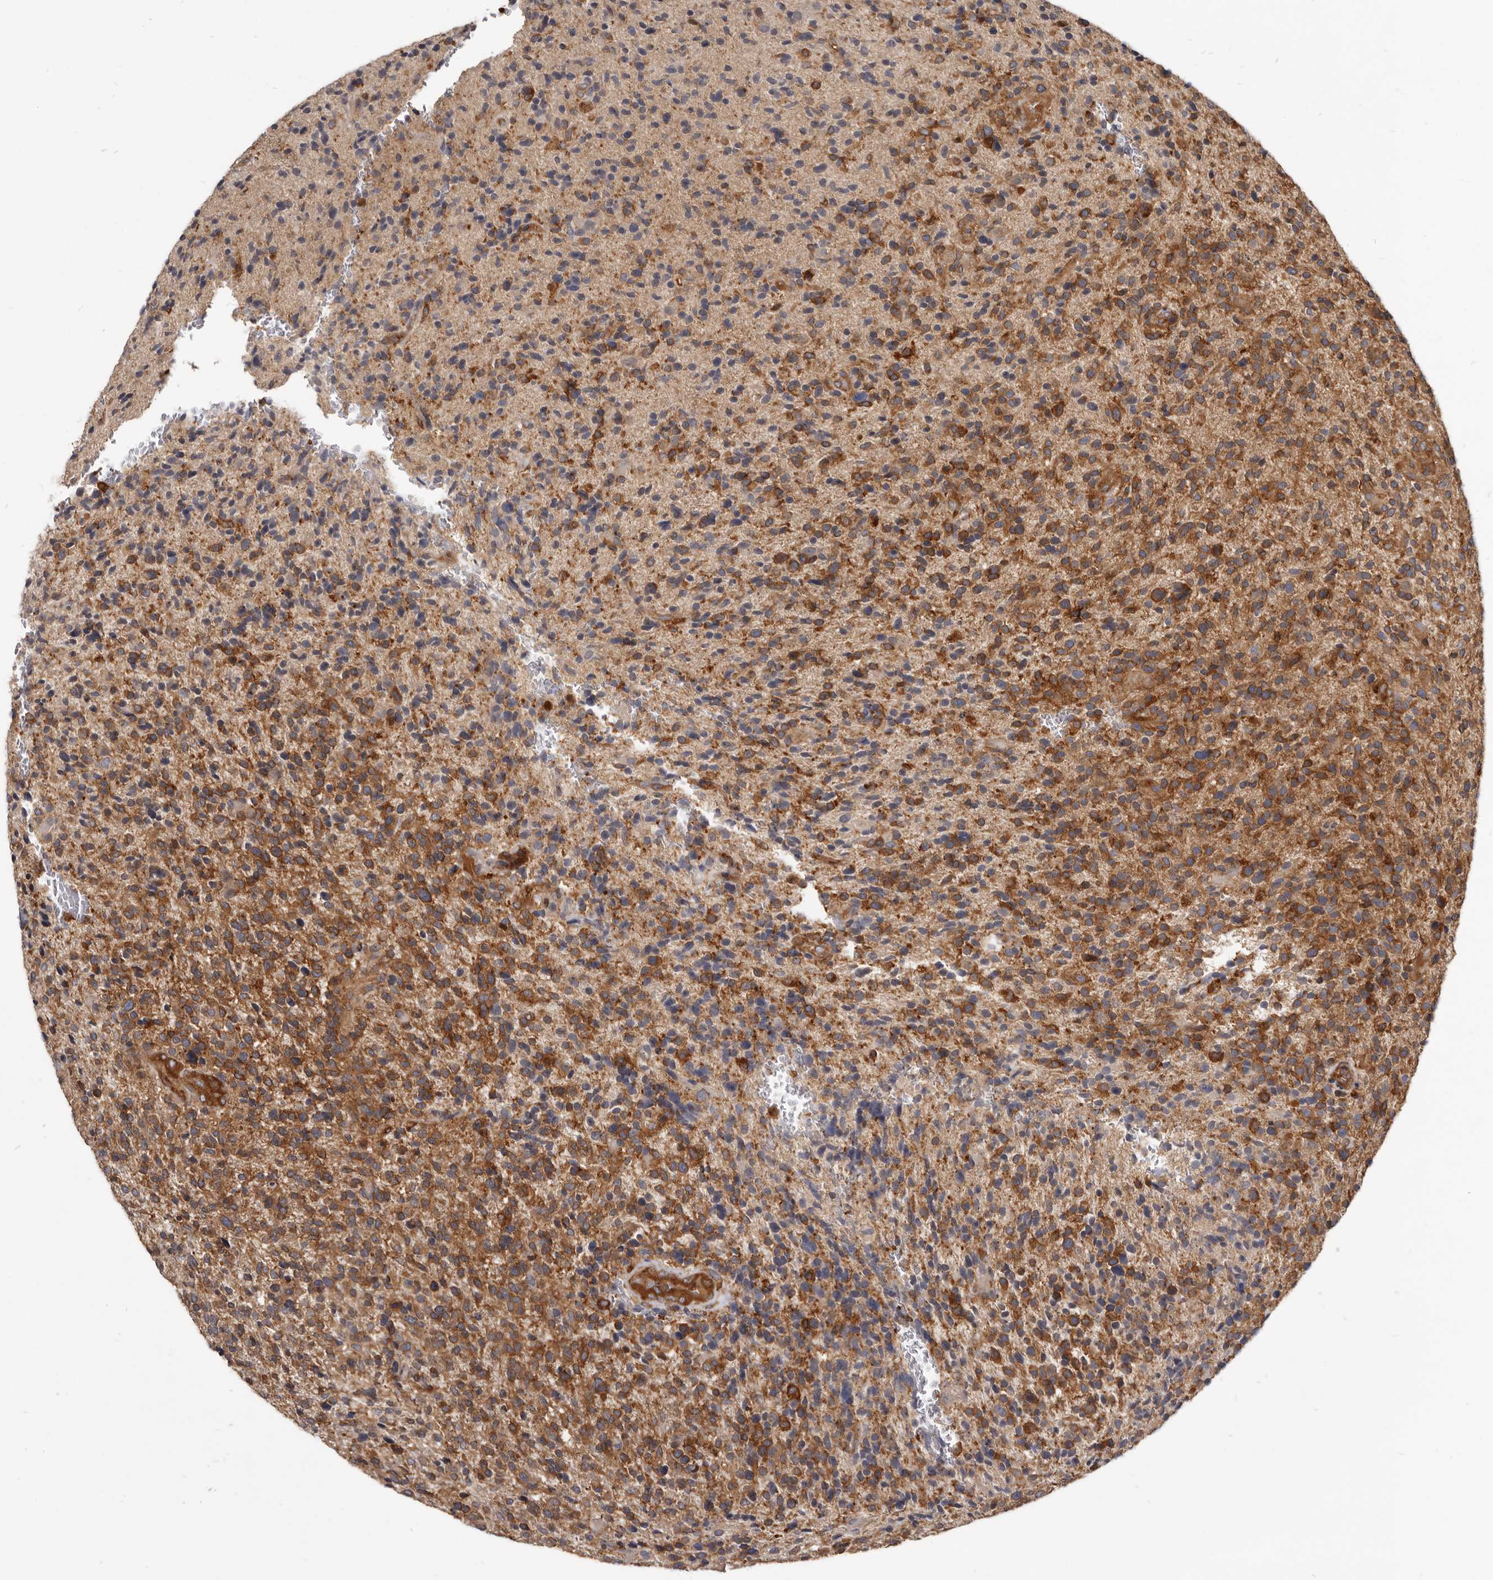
{"staining": {"intensity": "moderate", "quantity": ">75%", "location": "cytoplasmic/membranous"}, "tissue": "glioma", "cell_type": "Tumor cells", "image_type": "cancer", "snomed": [{"axis": "morphology", "description": "Glioma, malignant, High grade"}, {"axis": "topography", "description": "Brain"}], "caption": "There is medium levels of moderate cytoplasmic/membranous positivity in tumor cells of high-grade glioma (malignant), as demonstrated by immunohistochemical staining (brown color).", "gene": "CBL", "patient": {"sex": "male", "age": 72}}